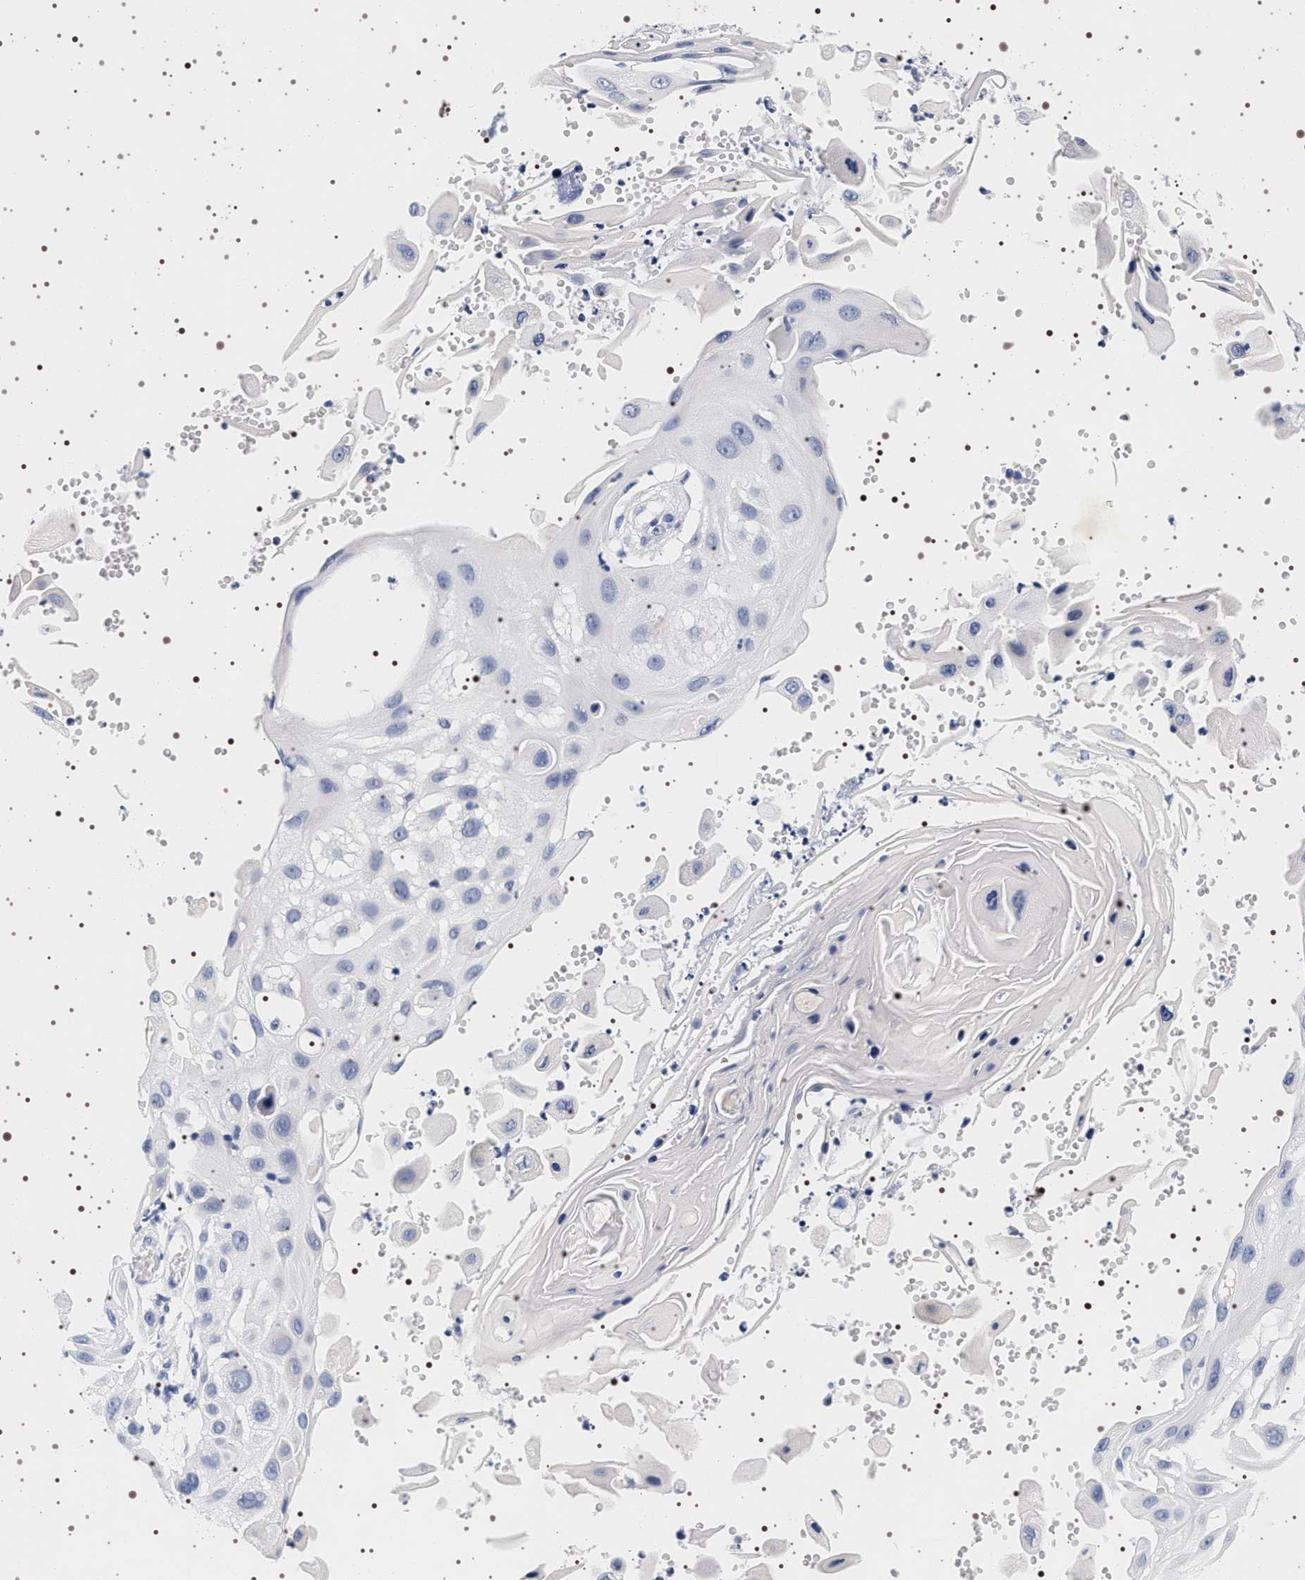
{"staining": {"intensity": "negative", "quantity": "none", "location": "none"}, "tissue": "skin cancer", "cell_type": "Tumor cells", "image_type": "cancer", "snomed": [{"axis": "morphology", "description": "Squamous cell carcinoma, NOS"}, {"axis": "topography", "description": "Skin"}], "caption": "Human skin cancer stained for a protein using immunohistochemistry demonstrates no staining in tumor cells.", "gene": "SYN1", "patient": {"sex": "female", "age": 44}}